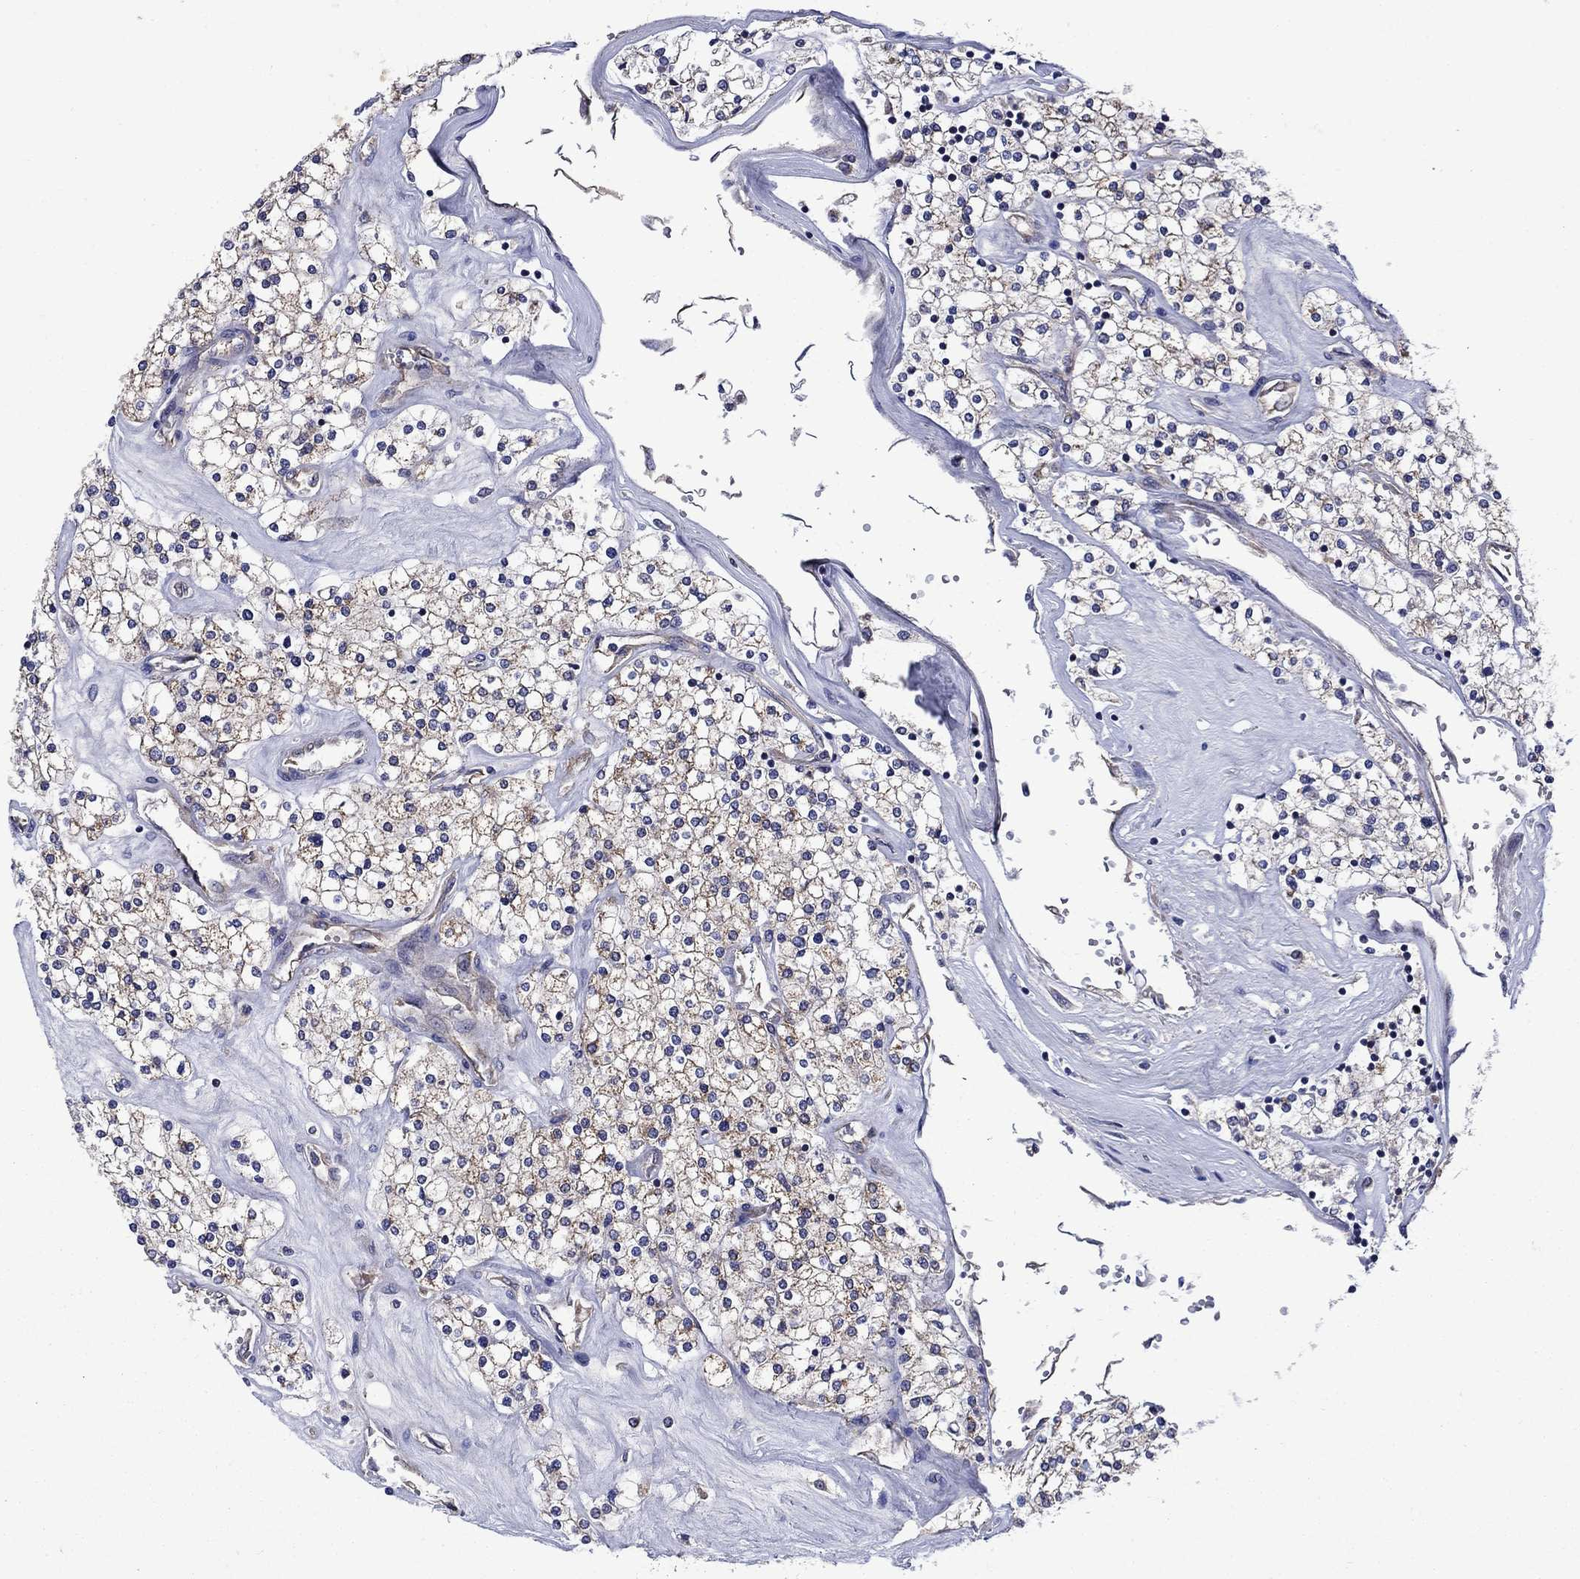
{"staining": {"intensity": "moderate", "quantity": "25%-75%", "location": "cytoplasmic/membranous"}, "tissue": "renal cancer", "cell_type": "Tumor cells", "image_type": "cancer", "snomed": [{"axis": "morphology", "description": "Adenocarcinoma, NOS"}, {"axis": "topography", "description": "Kidney"}], "caption": "Immunohistochemistry (IHC) micrograph of human renal adenocarcinoma stained for a protein (brown), which exhibits medium levels of moderate cytoplasmic/membranous staining in about 25%-75% of tumor cells.", "gene": "KIF22", "patient": {"sex": "male", "age": 80}}